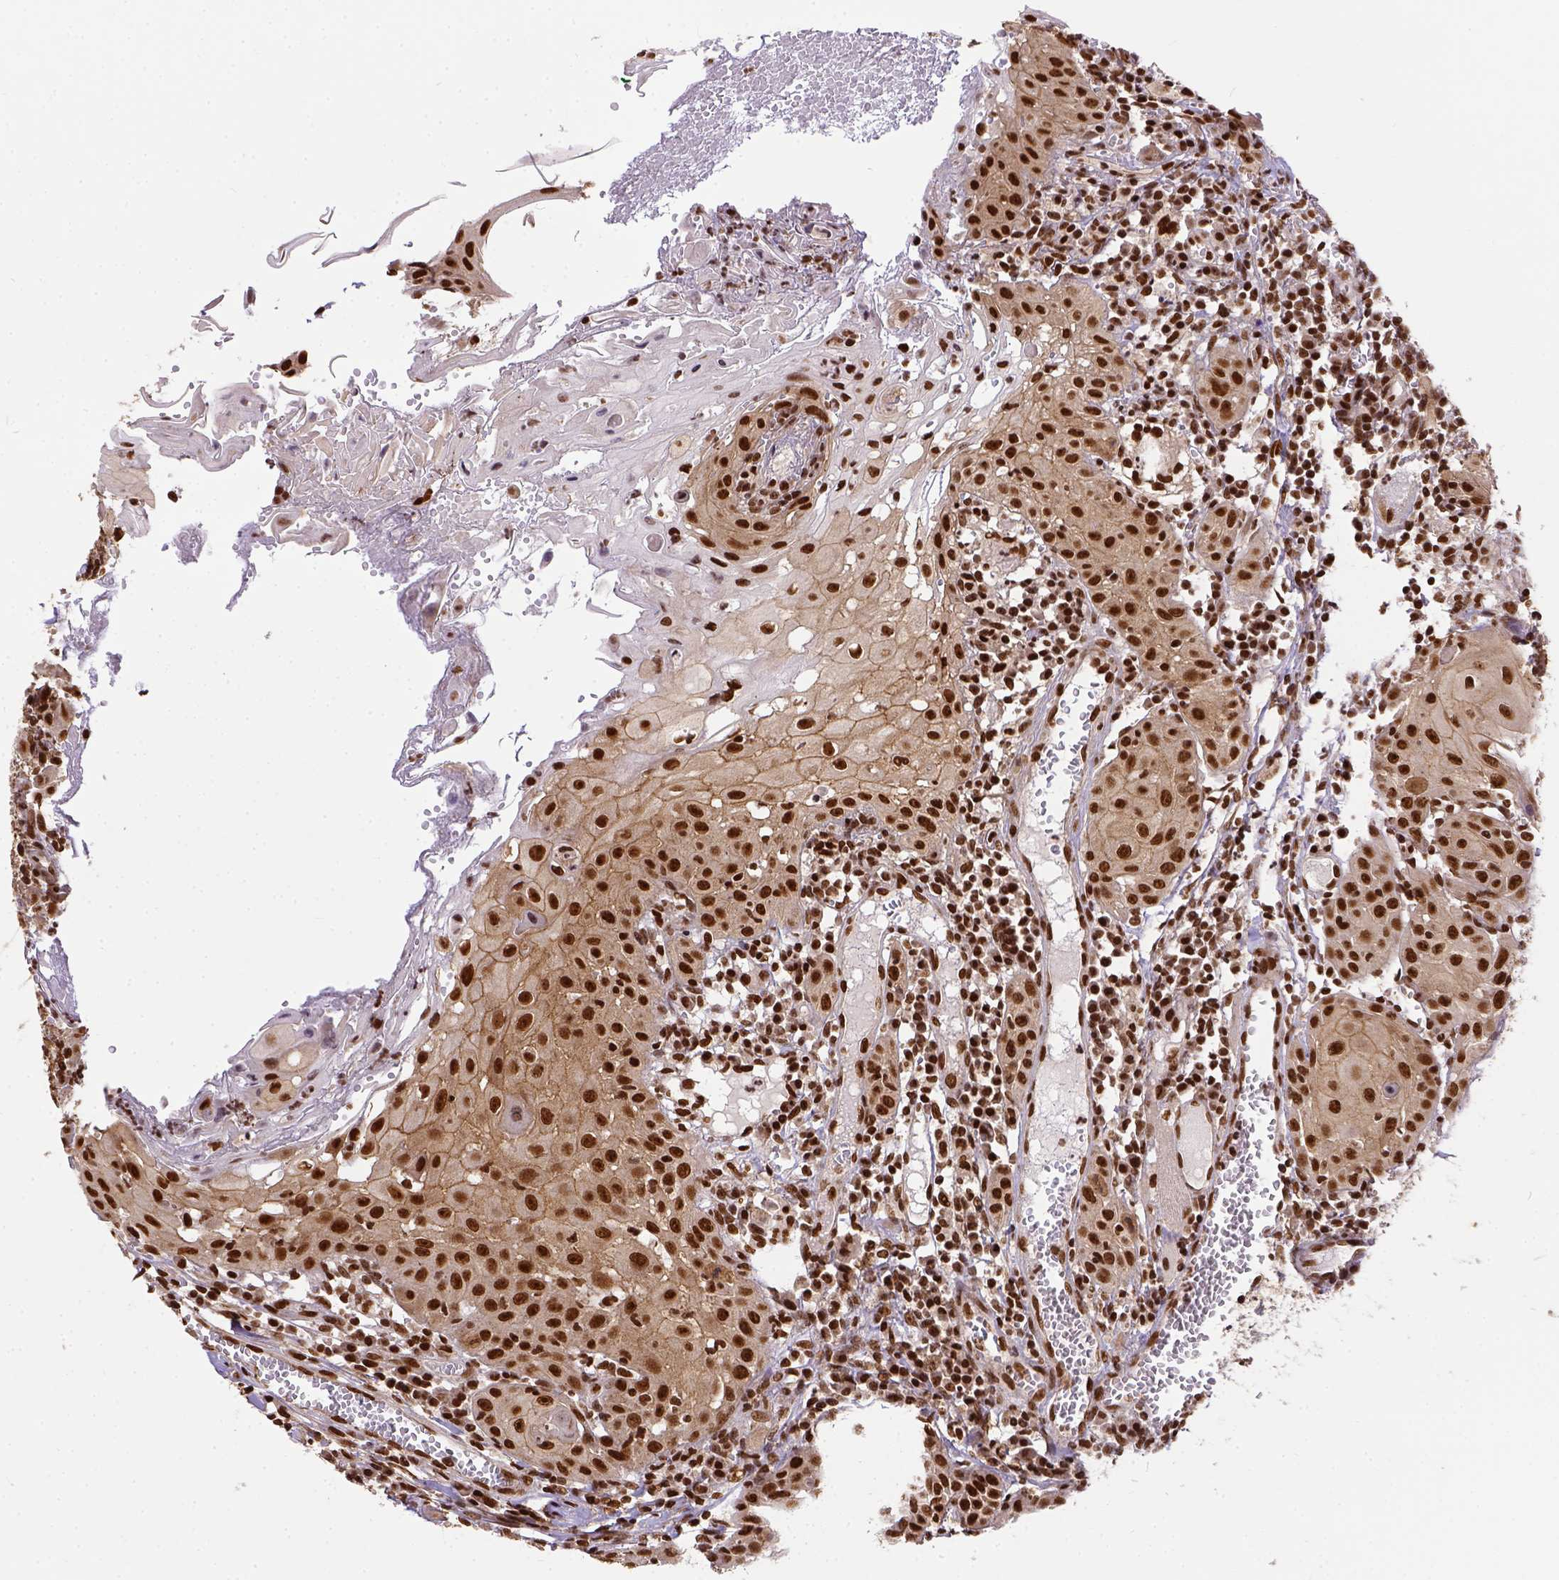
{"staining": {"intensity": "strong", "quantity": ">75%", "location": "nuclear"}, "tissue": "head and neck cancer", "cell_type": "Tumor cells", "image_type": "cancer", "snomed": [{"axis": "morphology", "description": "Squamous cell carcinoma, NOS"}, {"axis": "topography", "description": "Head-Neck"}], "caption": "Immunohistochemical staining of head and neck cancer (squamous cell carcinoma) exhibits high levels of strong nuclear staining in approximately >75% of tumor cells. (DAB (3,3'-diaminobenzidine) = brown stain, brightfield microscopy at high magnification).", "gene": "NACC1", "patient": {"sex": "female", "age": 80}}